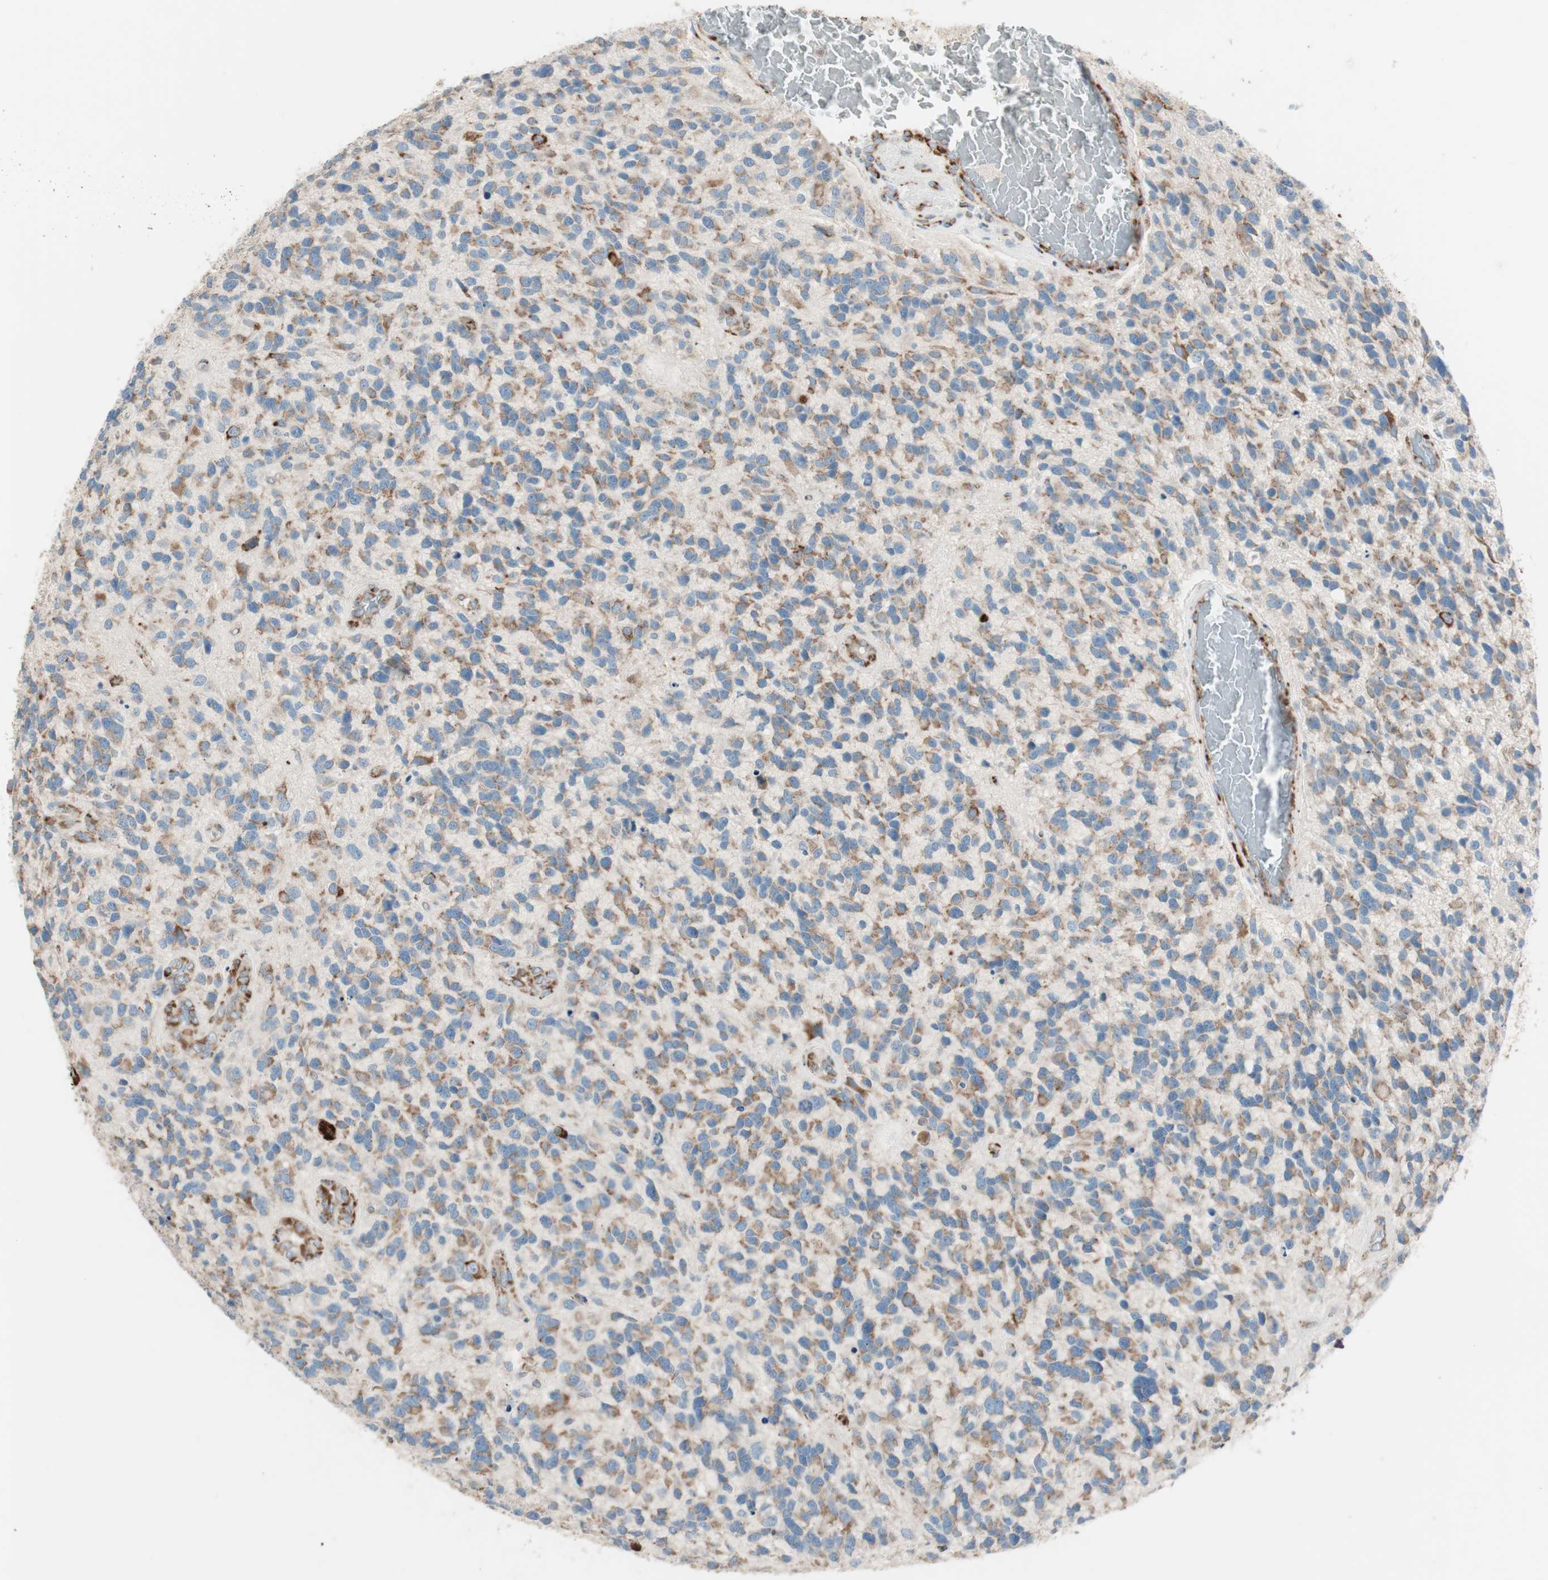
{"staining": {"intensity": "moderate", "quantity": ">75%", "location": "cytoplasmic/membranous"}, "tissue": "glioma", "cell_type": "Tumor cells", "image_type": "cancer", "snomed": [{"axis": "morphology", "description": "Glioma, malignant, High grade"}, {"axis": "topography", "description": "Brain"}], "caption": "The micrograph exhibits staining of malignant glioma (high-grade), revealing moderate cytoplasmic/membranous protein expression (brown color) within tumor cells. (DAB (3,3'-diaminobenzidine) IHC, brown staining for protein, blue staining for nuclei).", "gene": "P4HTM", "patient": {"sex": "female", "age": 58}}